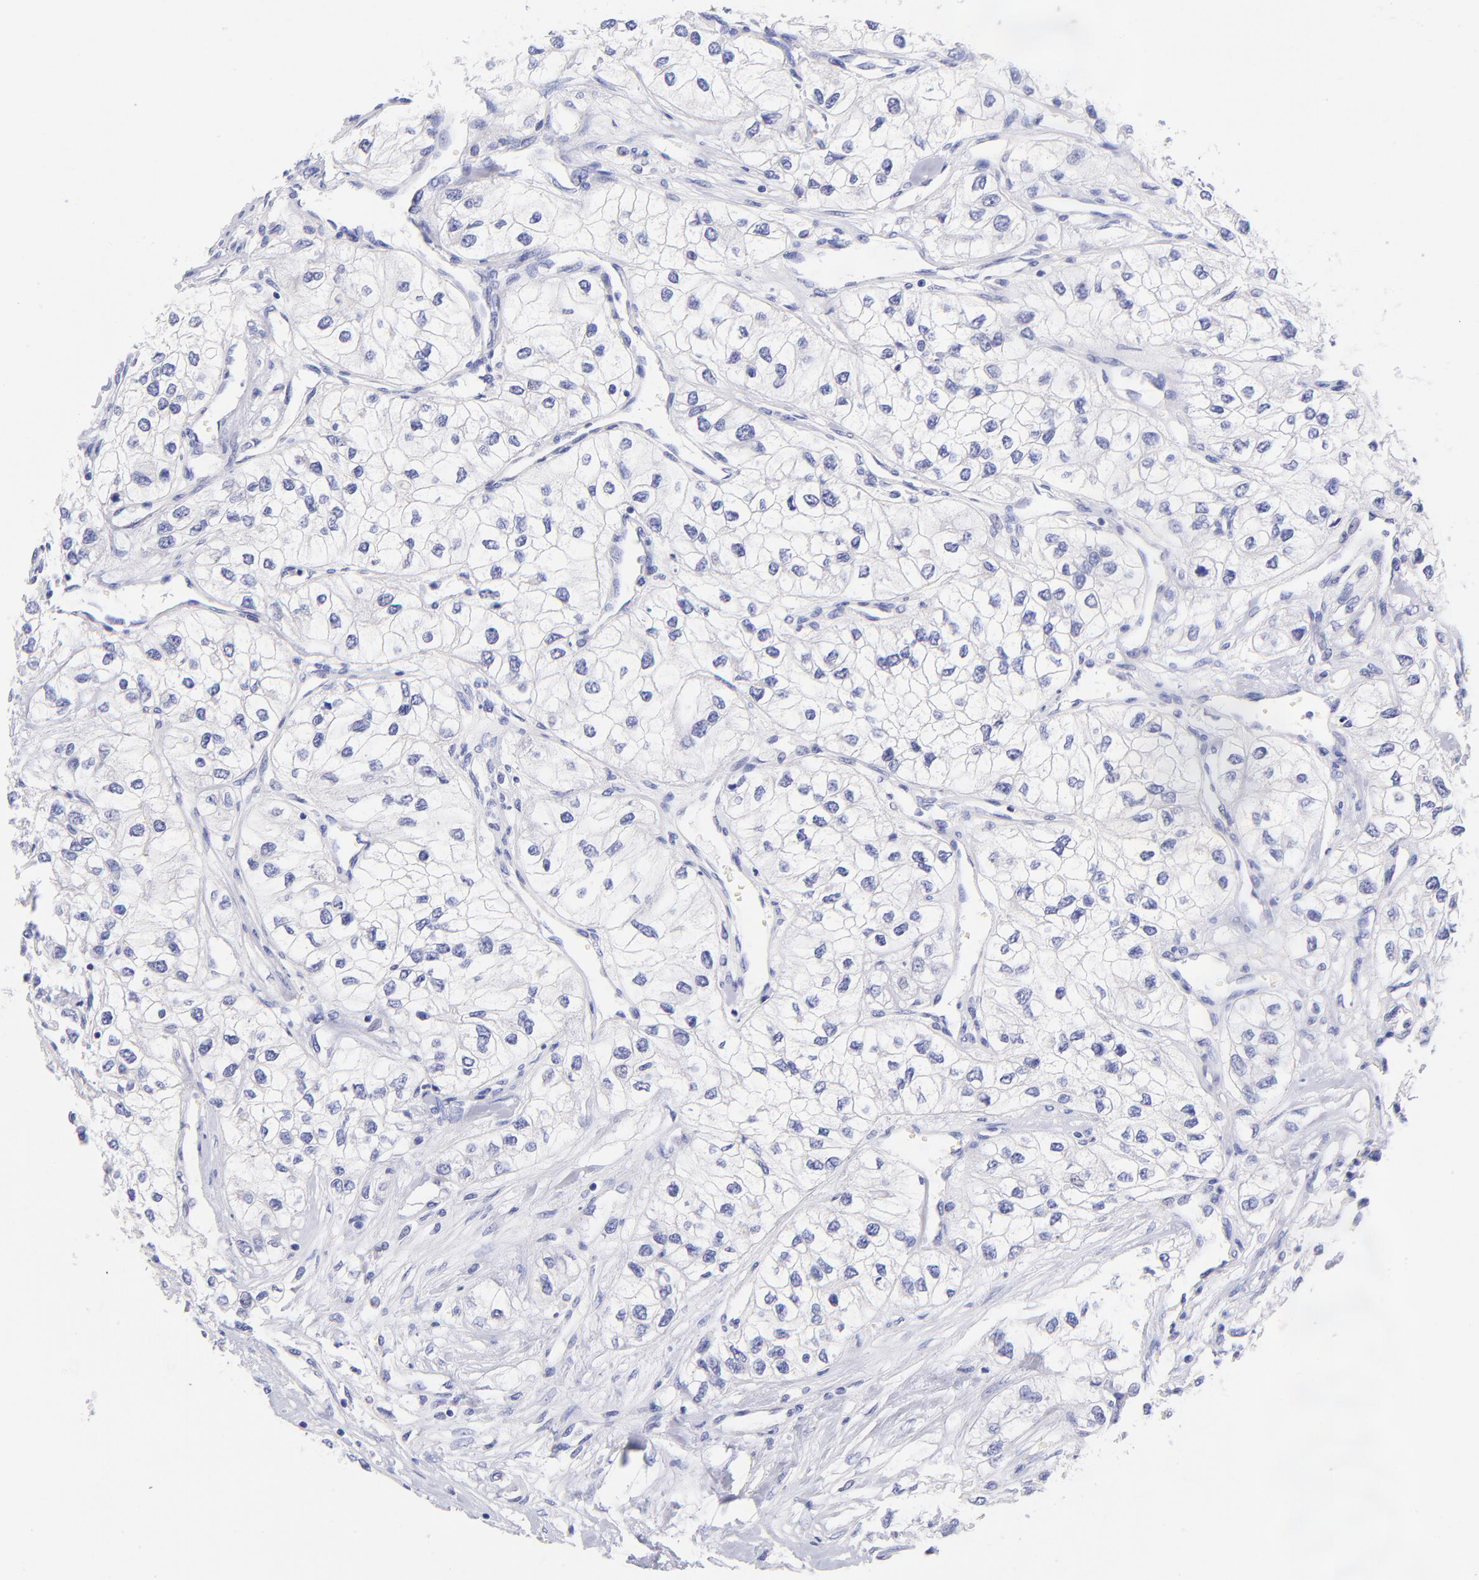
{"staining": {"intensity": "negative", "quantity": "none", "location": "none"}, "tissue": "renal cancer", "cell_type": "Tumor cells", "image_type": "cancer", "snomed": [{"axis": "morphology", "description": "Adenocarcinoma, NOS"}, {"axis": "topography", "description": "Kidney"}], "caption": "Micrograph shows no significant protein staining in tumor cells of renal cancer (adenocarcinoma).", "gene": "RAB3B", "patient": {"sex": "male", "age": 57}}